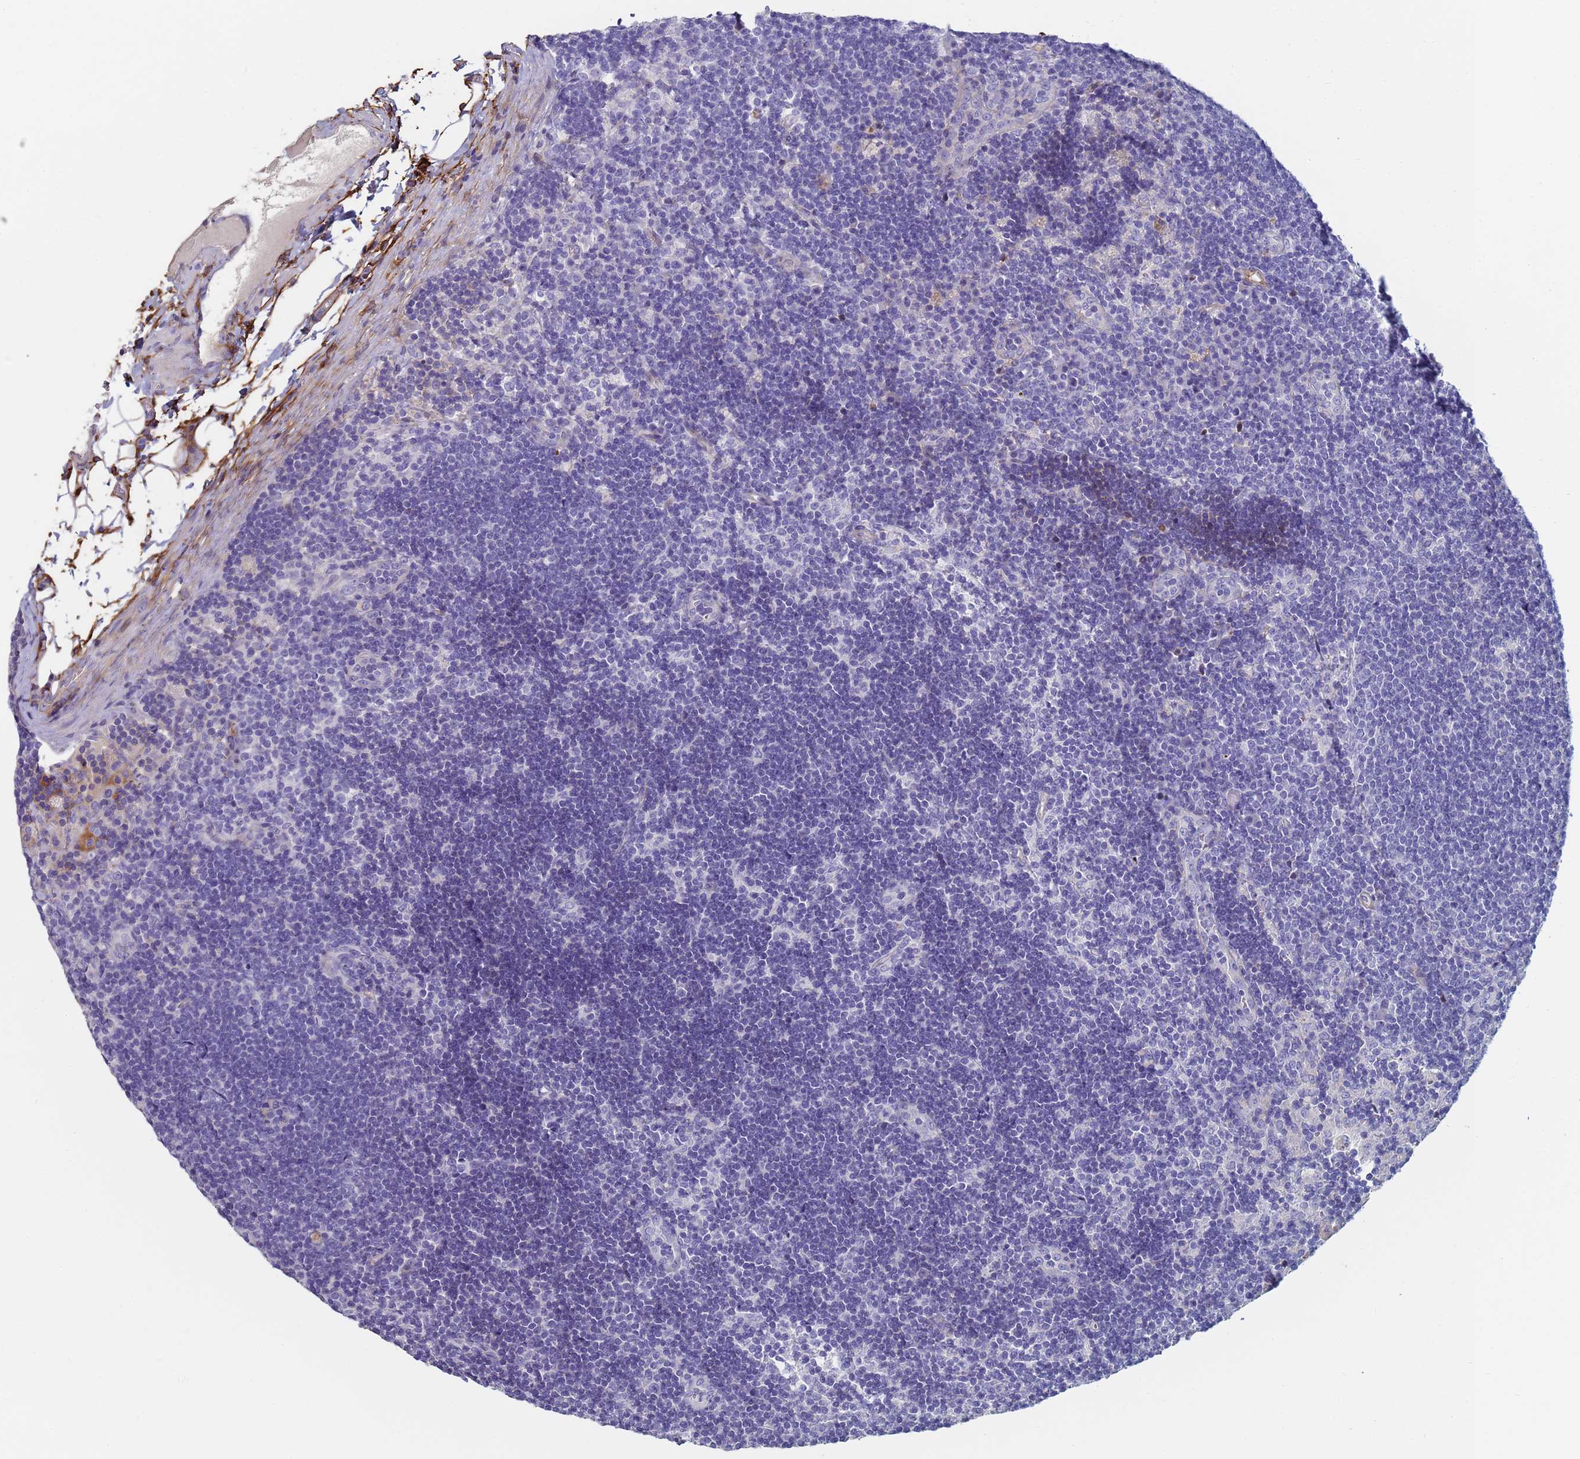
{"staining": {"intensity": "negative", "quantity": "none", "location": "none"}, "tissue": "lymph node", "cell_type": "Germinal center cells", "image_type": "normal", "snomed": [{"axis": "morphology", "description": "Normal tissue, NOS"}, {"axis": "topography", "description": "Lymph node"}], "caption": "Lymph node was stained to show a protein in brown. There is no significant positivity in germinal center cells. Brightfield microscopy of immunohistochemistry stained with DAB (brown) and hematoxylin (blue), captured at high magnification.", "gene": "ABCA8", "patient": {"sex": "male", "age": 24}}